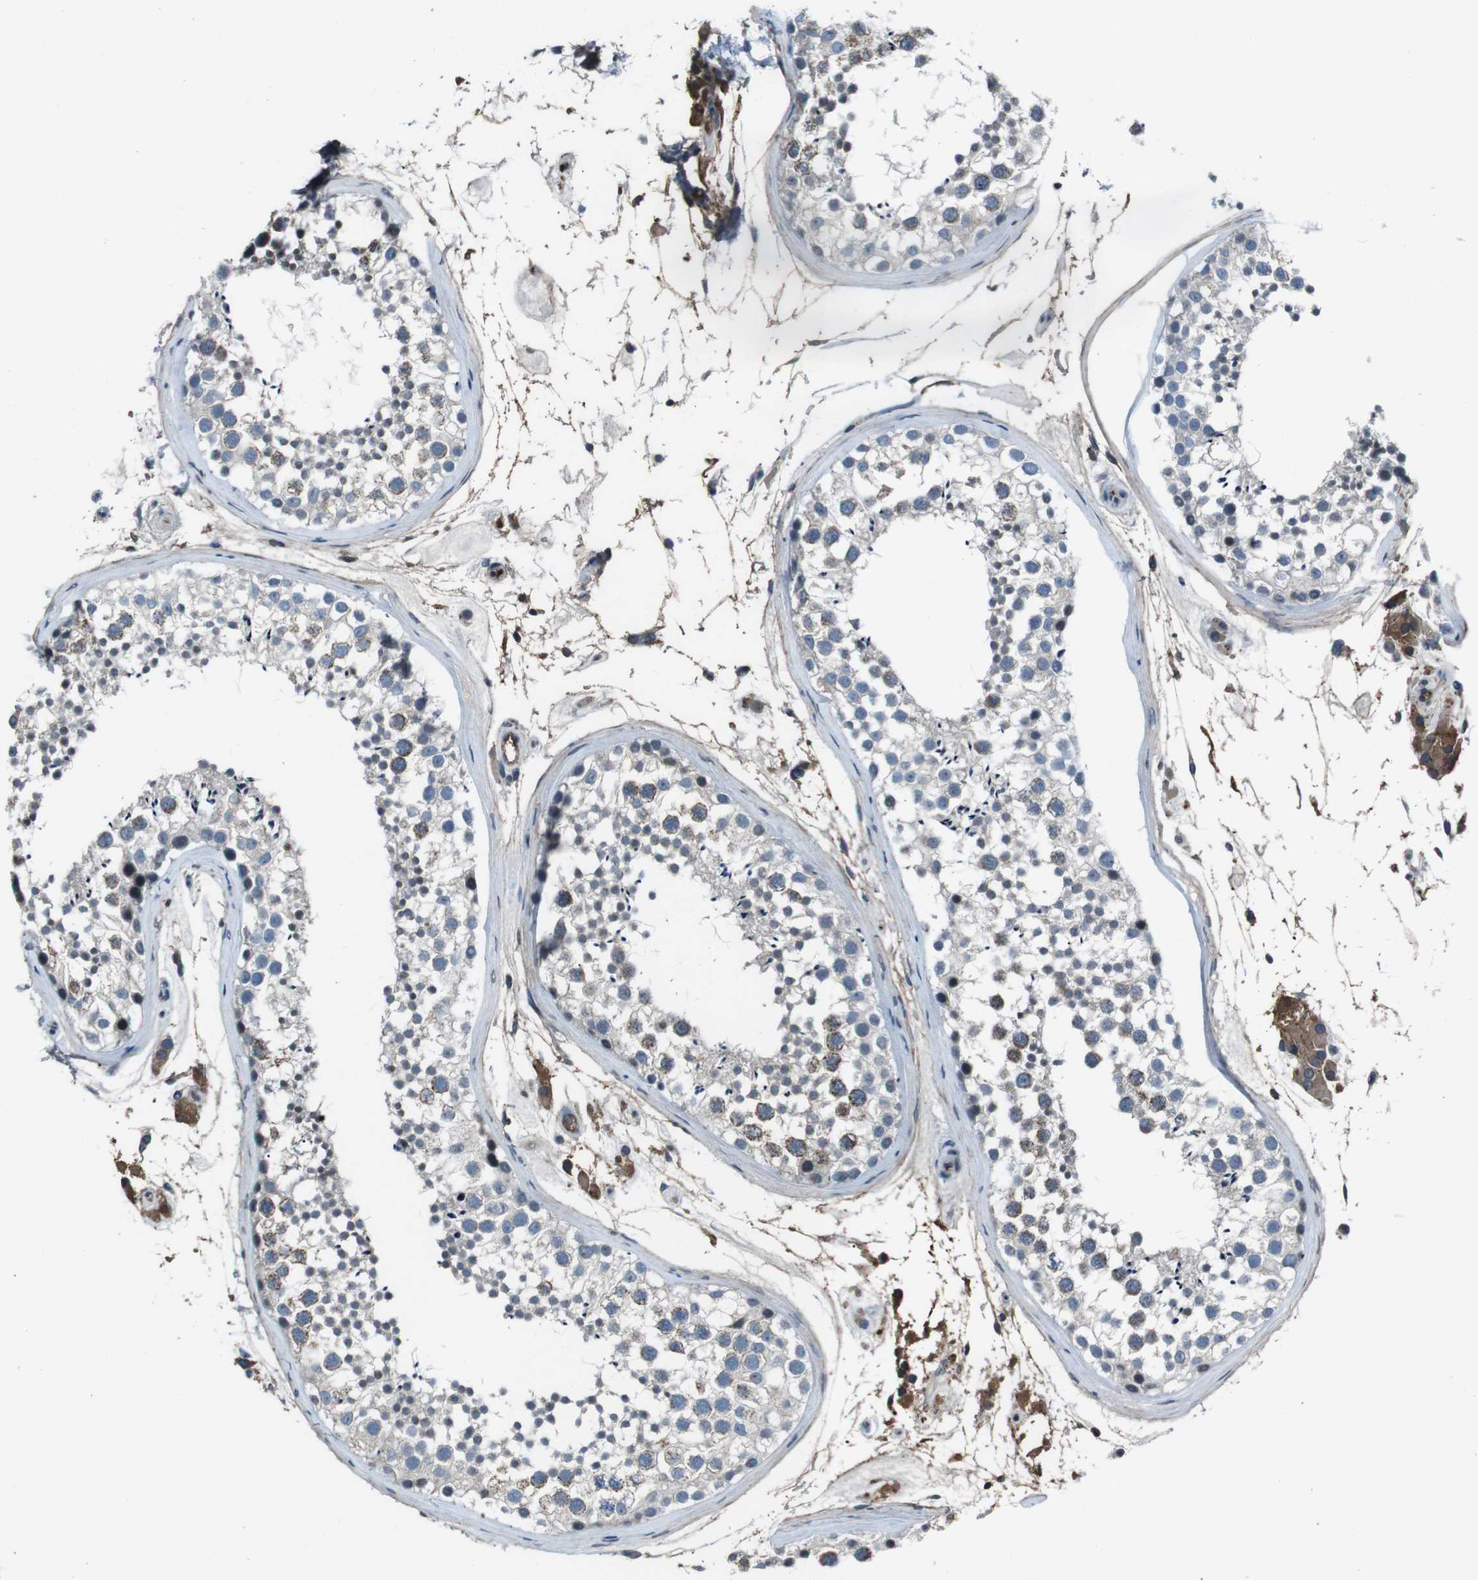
{"staining": {"intensity": "weak", "quantity": "25%-75%", "location": "cytoplasmic/membranous,nuclear"}, "tissue": "testis", "cell_type": "Cells in seminiferous ducts", "image_type": "normal", "snomed": [{"axis": "morphology", "description": "Normal tissue, NOS"}, {"axis": "topography", "description": "Testis"}], "caption": "Weak cytoplasmic/membranous,nuclear staining is seen in about 25%-75% of cells in seminiferous ducts in benign testis.", "gene": "UGT1A6", "patient": {"sex": "male", "age": 46}}